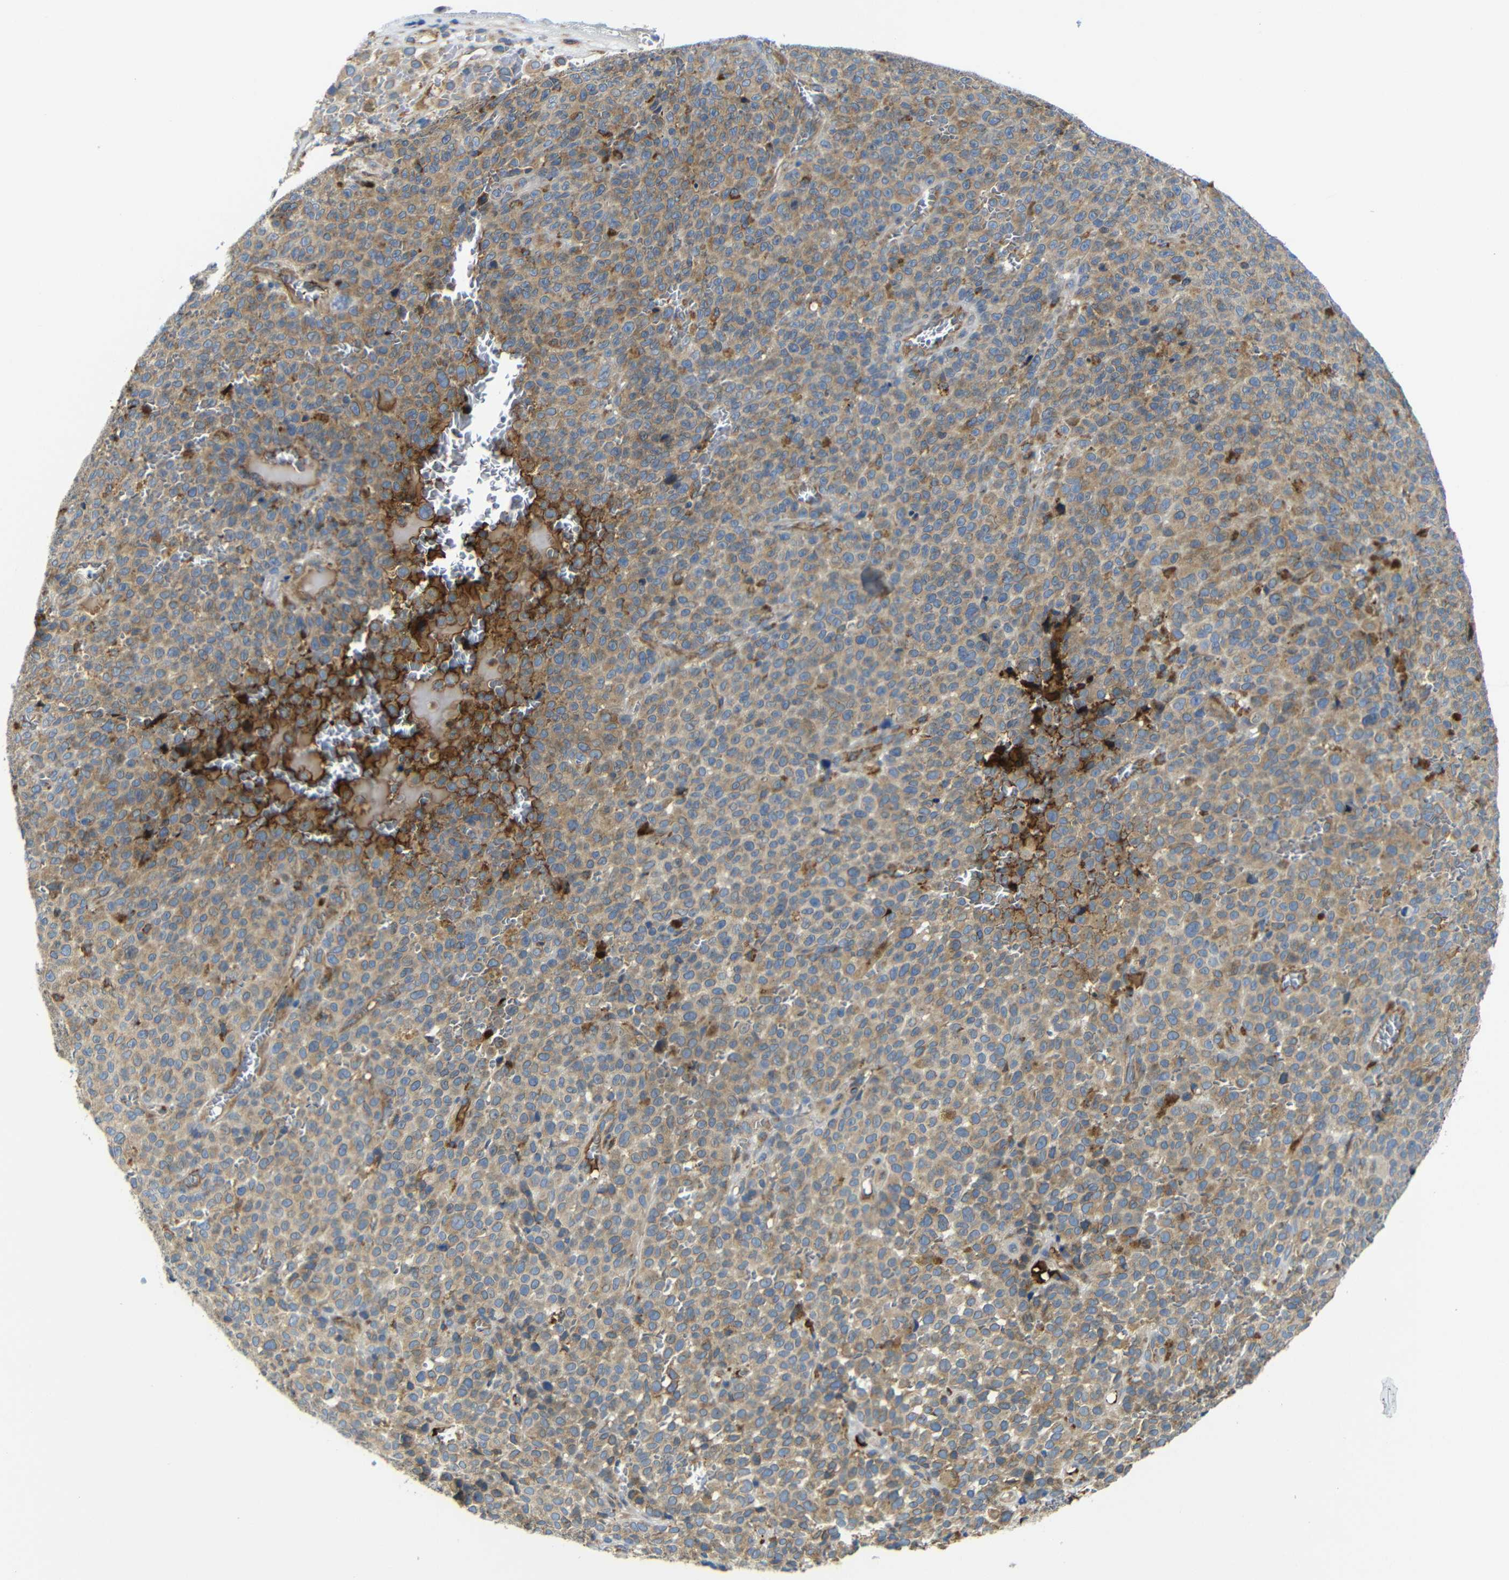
{"staining": {"intensity": "weak", "quantity": ">75%", "location": "cytoplasmic/membranous"}, "tissue": "melanoma", "cell_type": "Tumor cells", "image_type": "cancer", "snomed": [{"axis": "morphology", "description": "Malignant melanoma, NOS"}, {"axis": "topography", "description": "Skin"}], "caption": "Protein analysis of melanoma tissue displays weak cytoplasmic/membranous positivity in approximately >75% of tumor cells. (DAB (3,3'-diaminobenzidine) IHC, brown staining for protein, blue staining for nuclei).", "gene": "CLCC1", "patient": {"sex": "female", "age": 82}}